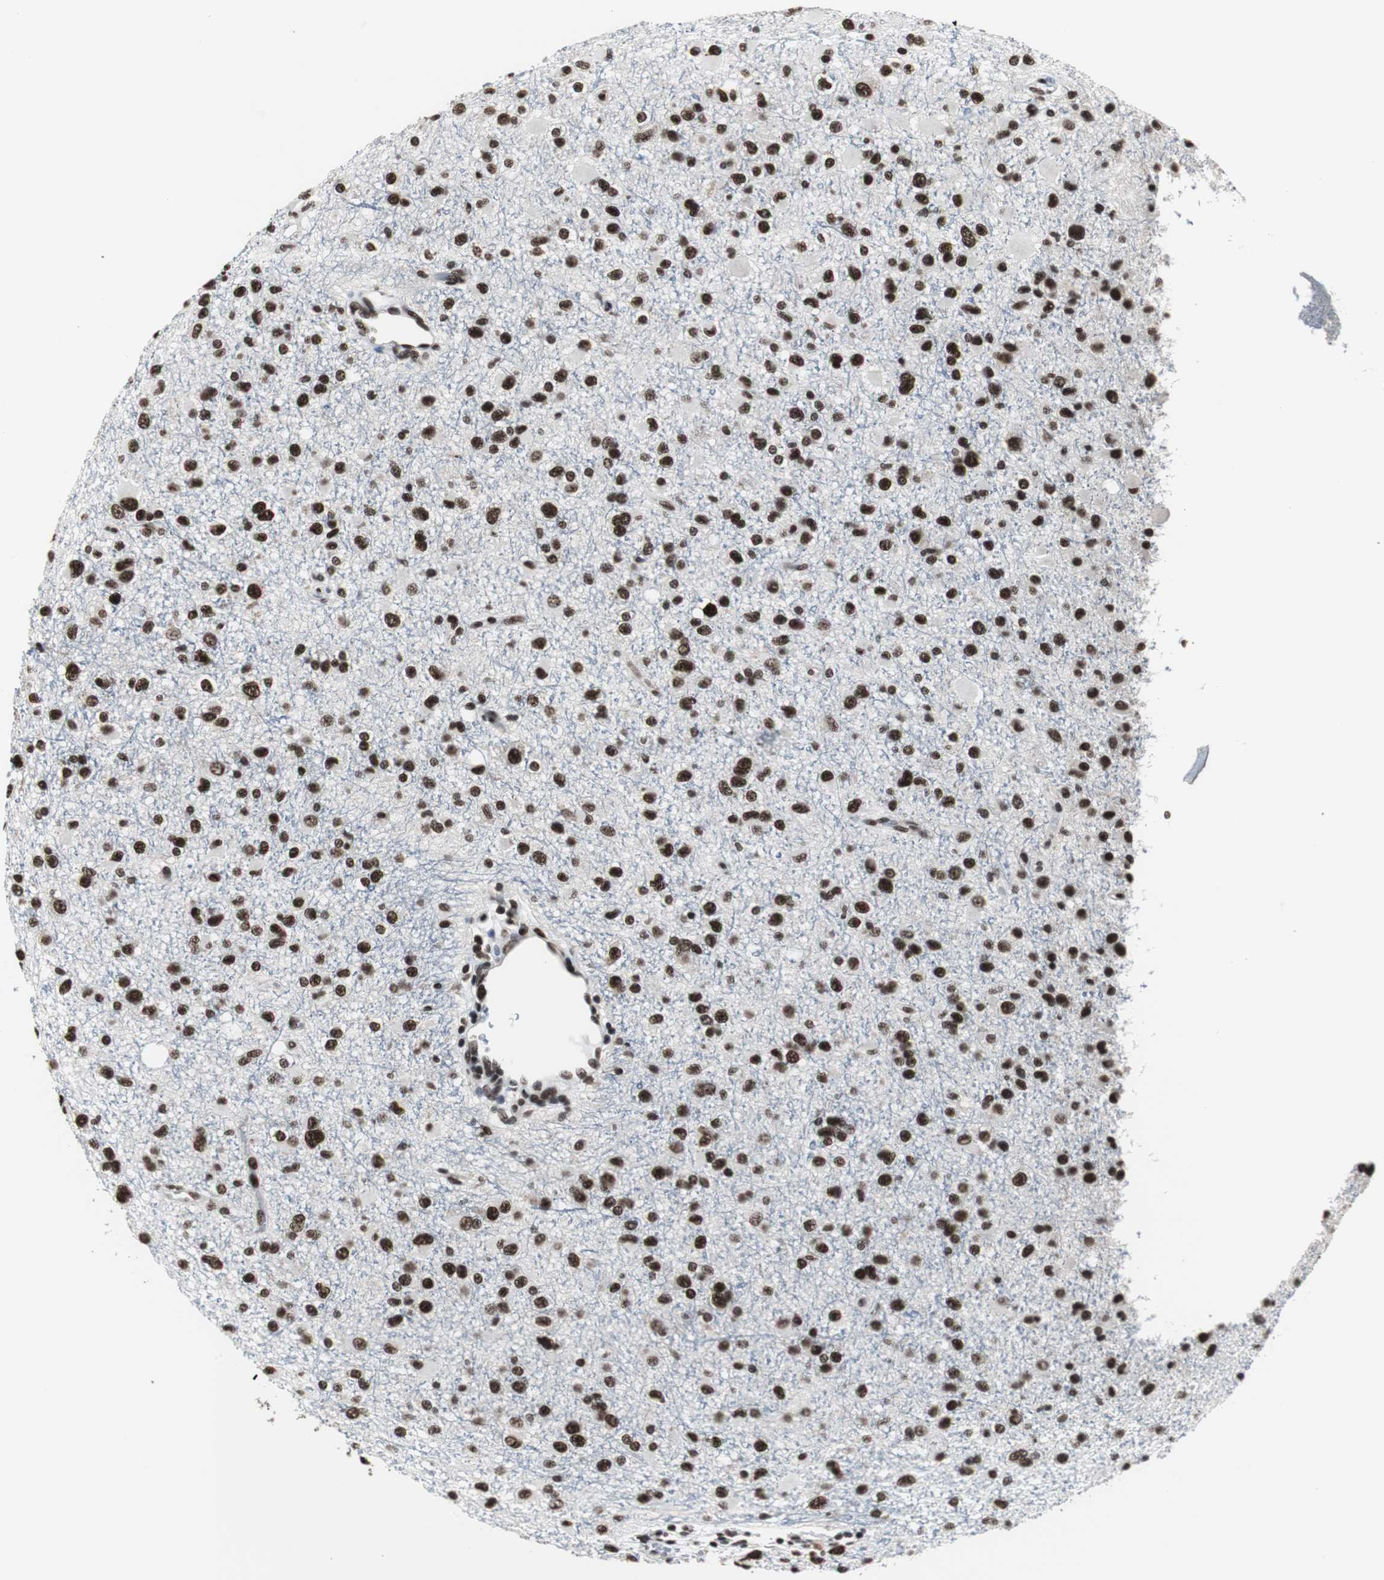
{"staining": {"intensity": "strong", "quantity": ">75%", "location": "nuclear"}, "tissue": "glioma", "cell_type": "Tumor cells", "image_type": "cancer", "snomed": [{"axis": "morphology", "description": "Glioma, malignant, Low grade"}, {"axis": "topography", "description": "Brain"}], "caption": "IHC (DAB) staining of human low-grade glioma (malignant) displays strong nuclear protein expression in about >75% of tumor cells. The staining is performed using DAB brown chromogen to label protein expression. The nuclei are counter-stained blue using hematoxylin.", "gene": "CDK9", "patient": {"sex": "male", "age": 42}}